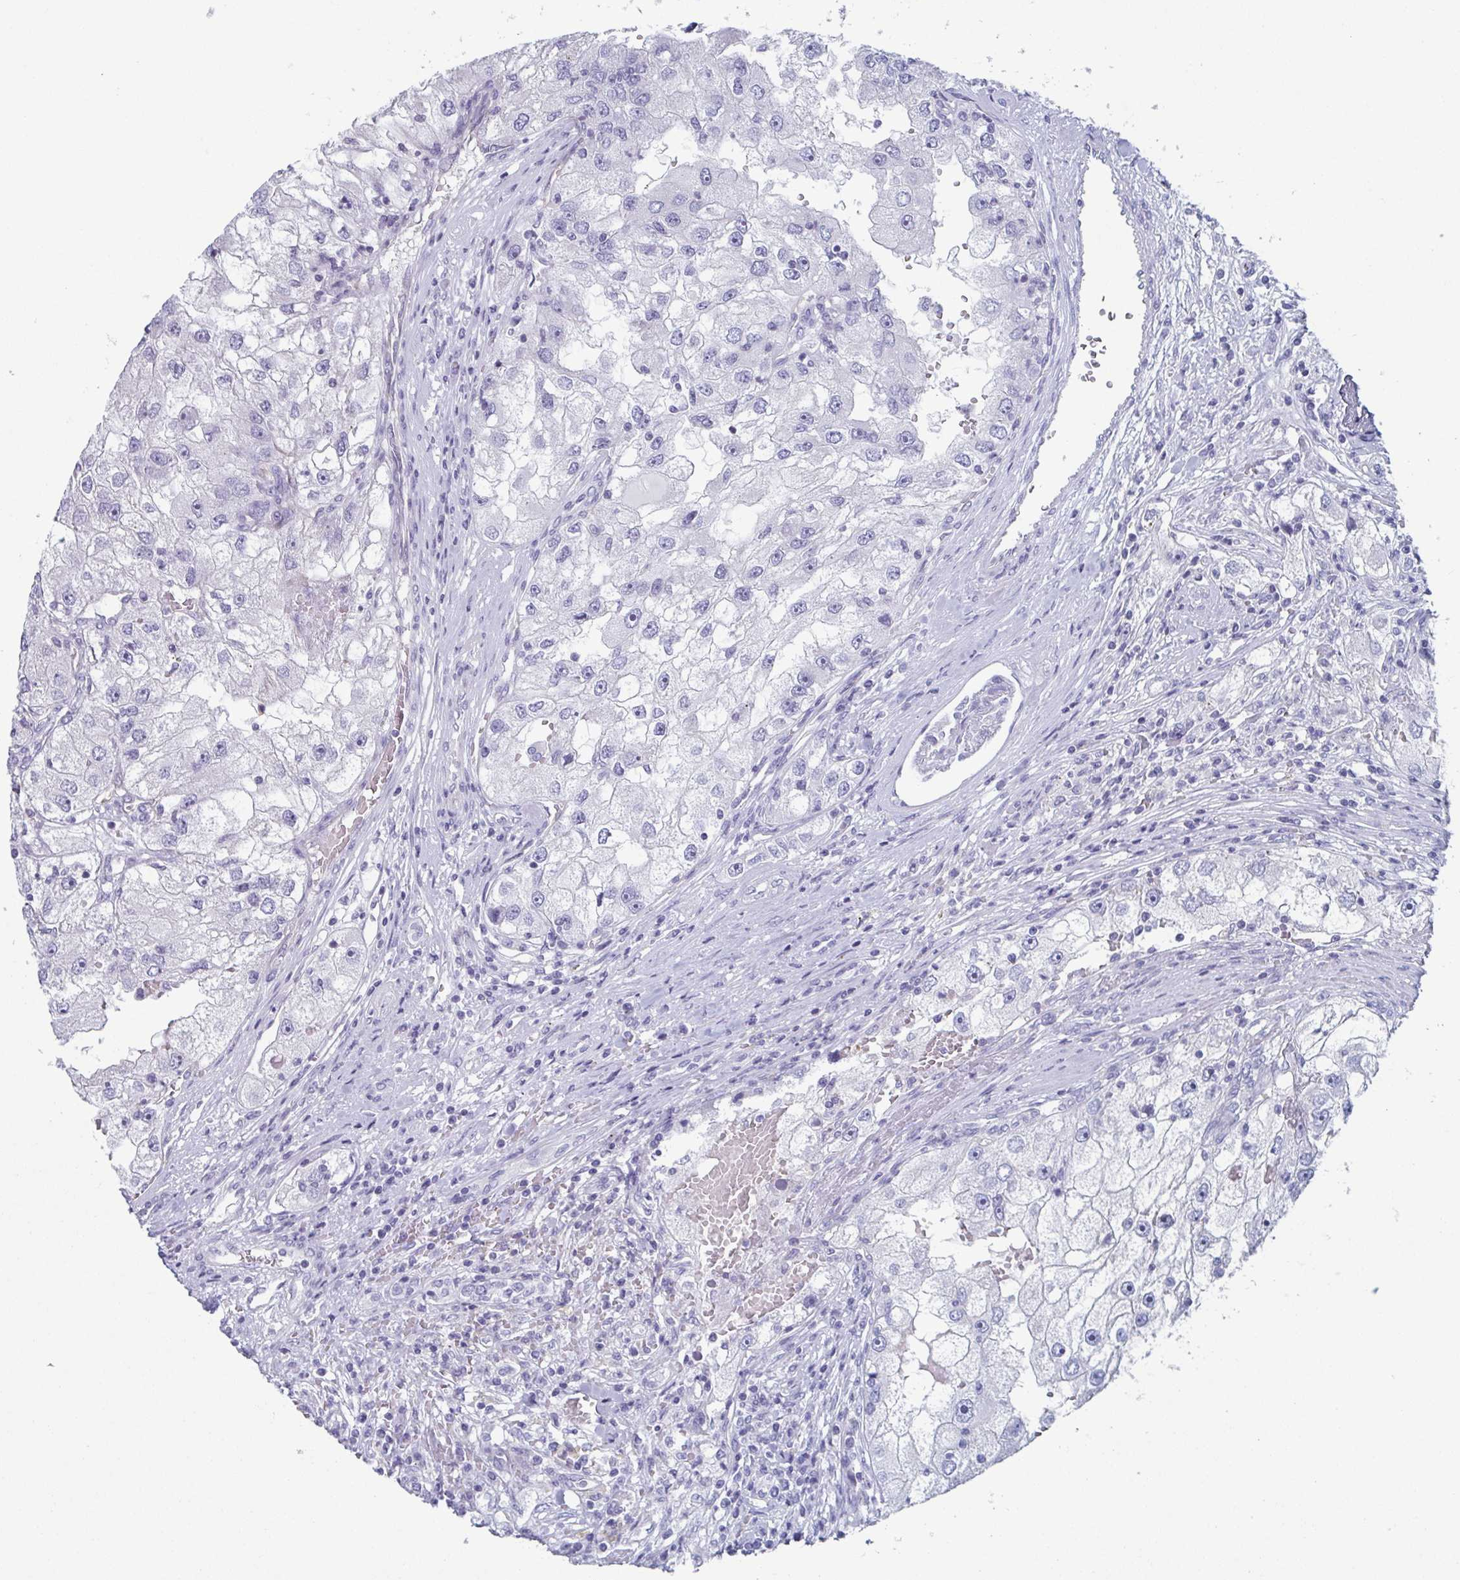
{"staining": {"intensity": "negative", "quantity": "none", "location": "none"}, "tissue": "renal cancer", "cell_type": "Tumor cells", "image_type": "cancer", "snomed": [{"axis": "morphology", "description": "Adenocarcinoma, NOS"}, {"axis": "topography", "description": "Kidney"}], "caption": "Tumor cells show no significant positivity in renal cancer (adenocarcinoma).", "gene": "BPI", "patient": {"sex": "male", "age": 63}}